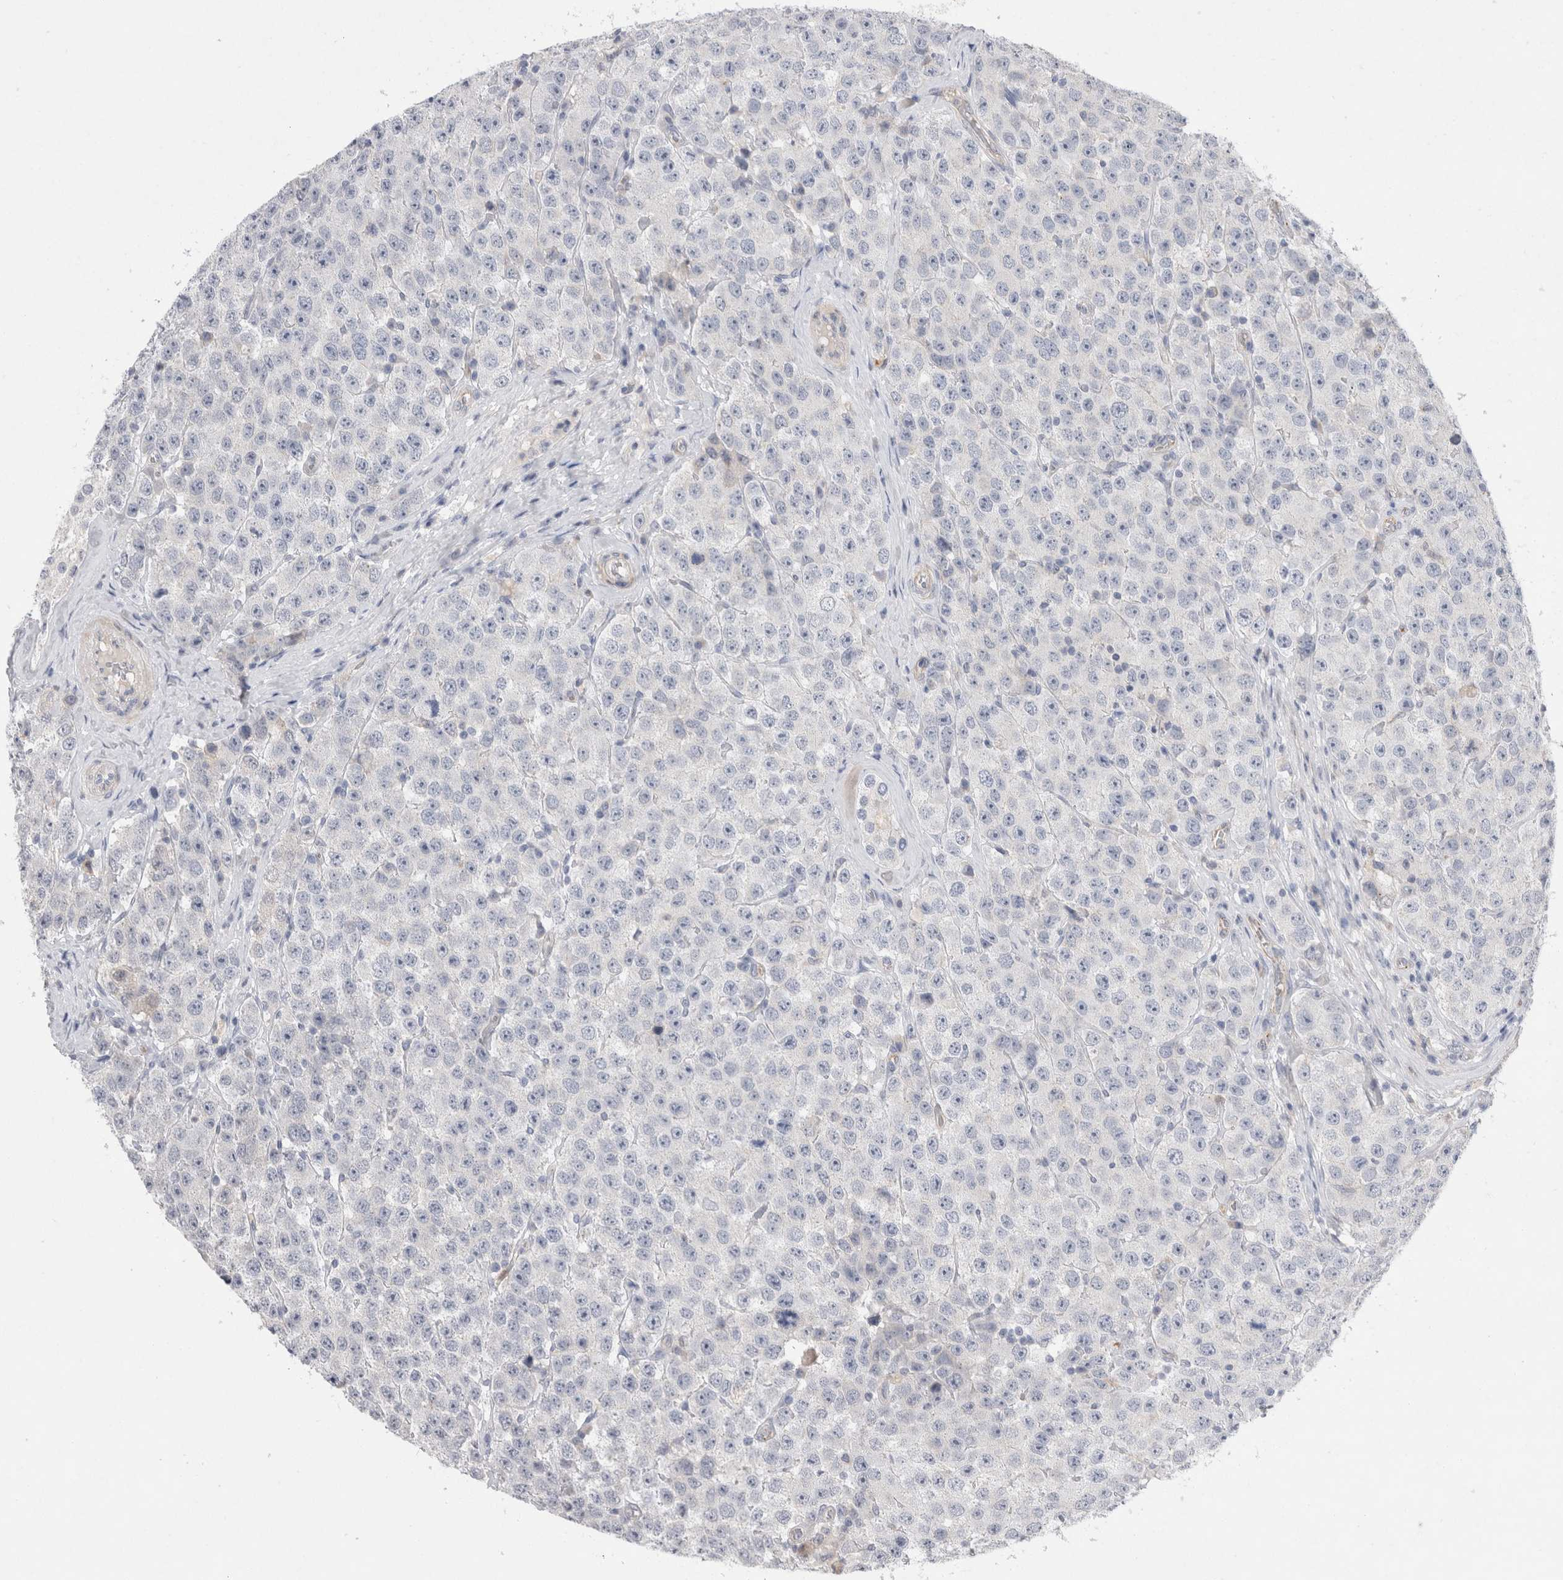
{"staining": {"intensity": "negative", "quantity": "none", "location": "none"}, "tissue": "testis cancer", "cell_type": "Tumor cells", "image_type": "cancer", "snomed": [{"axis": "morphology", "description": "Seminoma, NOS"}, {"axis": "morphology", "description": "Carcinoma, Embryonal, NOS"}, {"axis": "topography", "description": "Testis"}], "caption": "High magnification brightfield microscopy of seminoma (testis) stained with DAB (brown) and counterstained with hematoxylin (blue): tumor cells show no significant expression.", "gene": "GAA", "patient": {"sex": "male", "age": 28}}